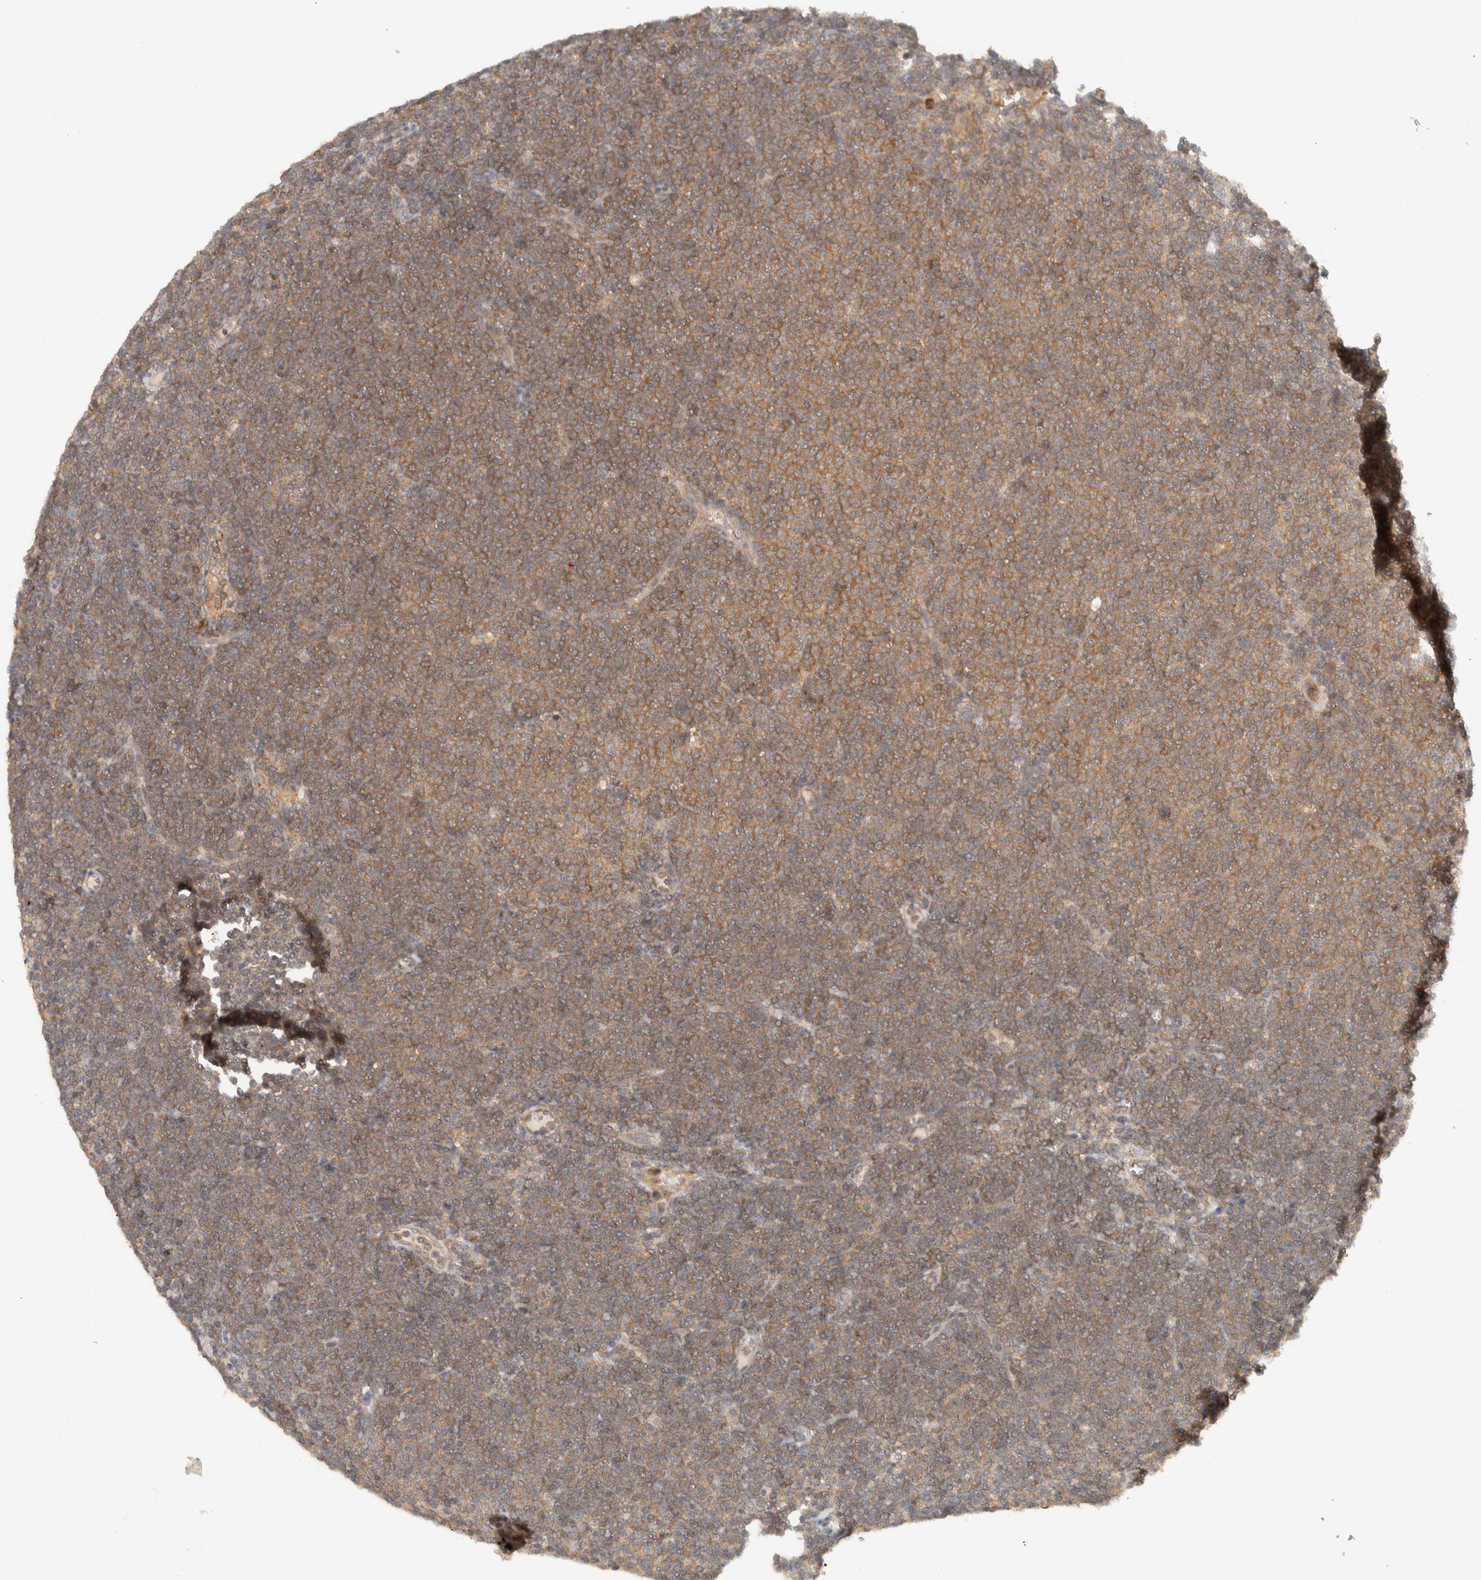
{"staining": {"intensity": "moderate", "quantity": ">75%", "location": "cytoplasmic/membranous"}, "tissue": "lymphoma", "cell_type": "Tumor cells", "image_type": "cancer", "snomed": [{"axis": "morphology", "description": "Malignant lymphoma, non-Hodgkin's type, Low grade"}, {"axis": "topography", "description": "Lymph node"}], "caption": "Immunohistochemical staining of human lymphoma exhibits moderate cytoplasmic/membranous protein staining in about >75% of tumor cells.", "gene": "ARFGEF2", "patient": {"sex": "female", "age": 53}}